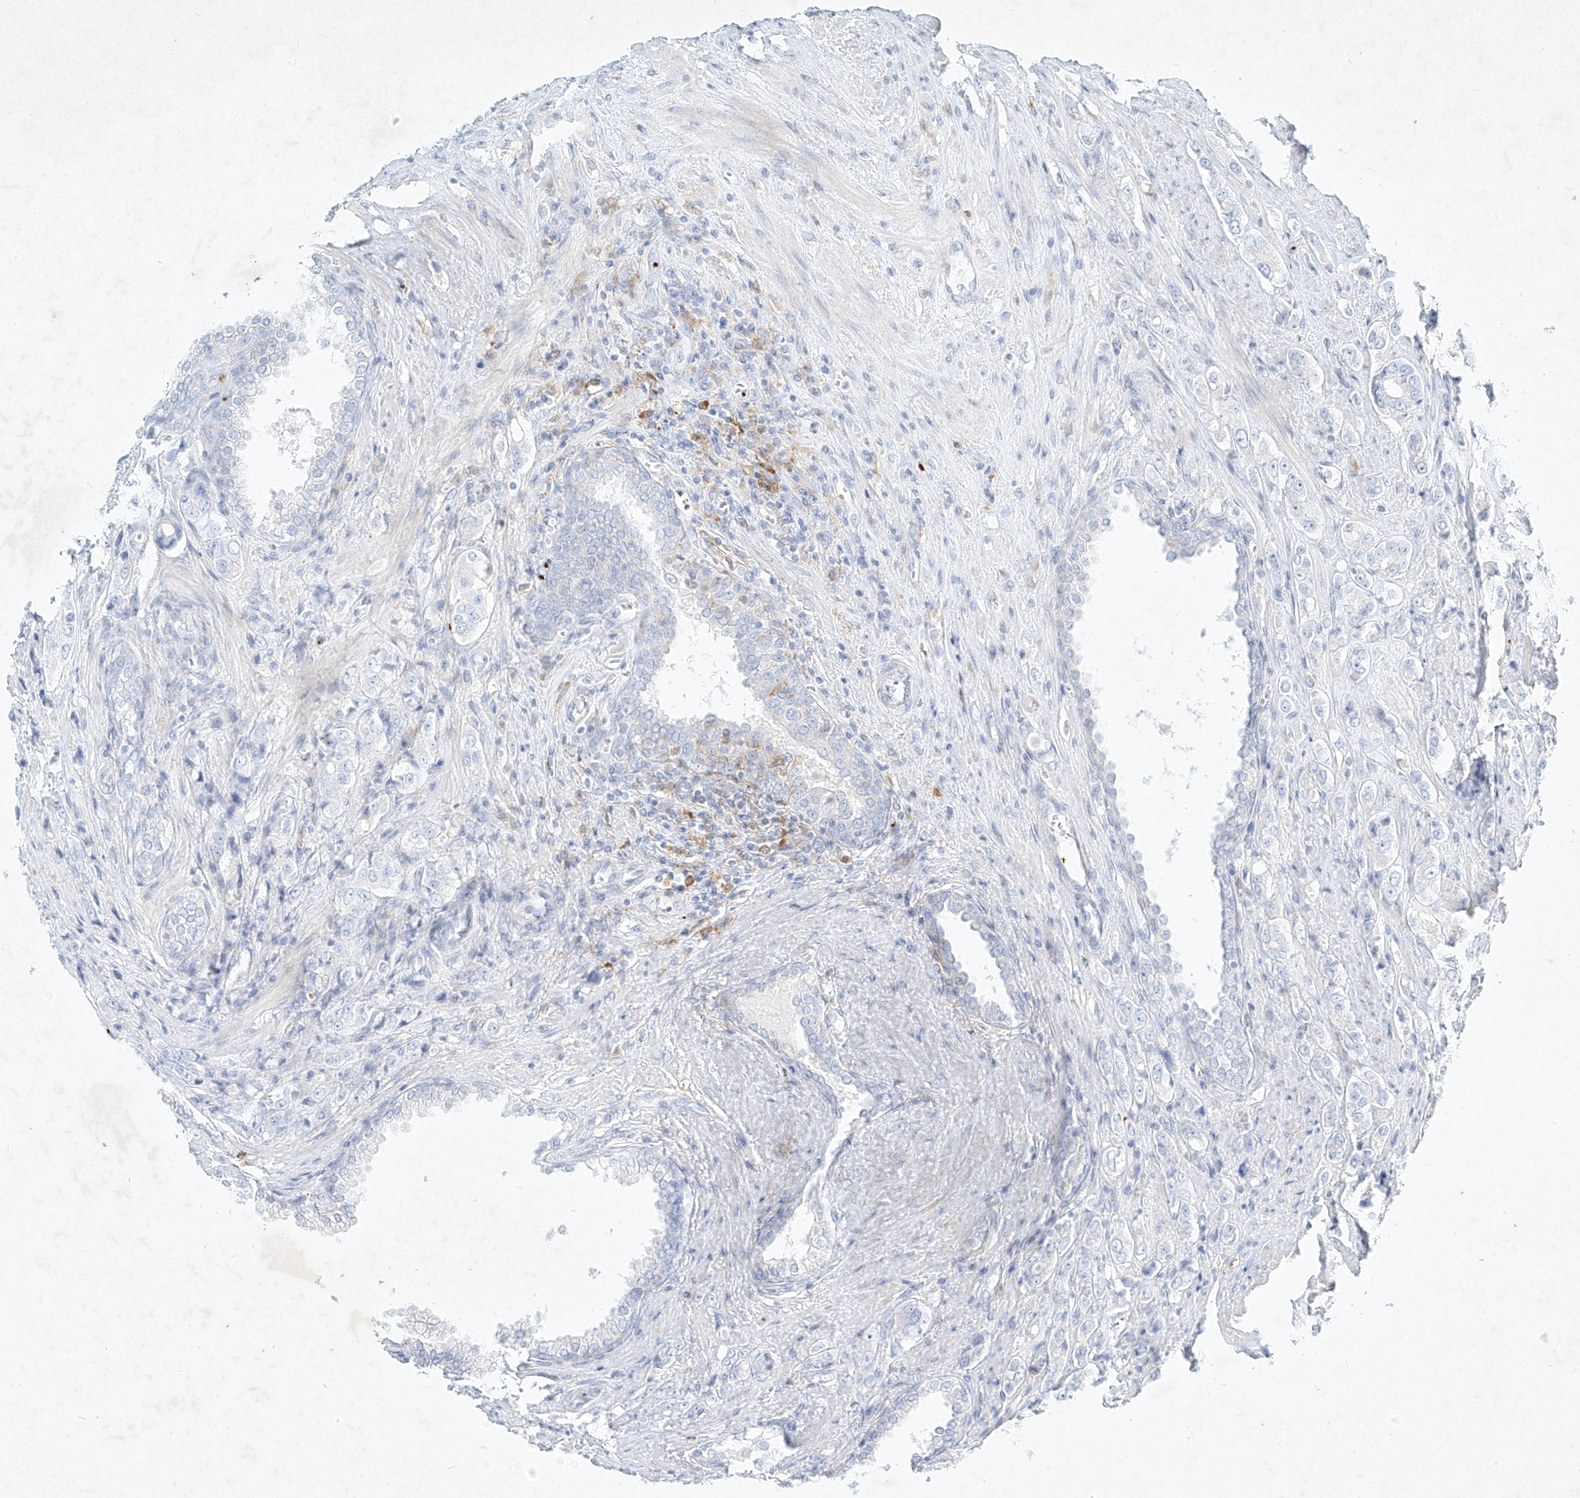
{"staining": {"intensity": "negative", "quantity": "none", "location": "none"}, "tissue": "prostate cancer", "cell_type": "Tumor cells", "image_type": "cancer", "snomed": [{"axis": "morphology", "description": "Adenocarcinoma, High grade"}, {"axis": "topography", "description": "Prostate"}], "caption": "Prostate cancer (adenocarcinoma (high-grade)) was stained to show a protein in brown. There is no significant positivity in tumor cells.", "gene": "PLEK", "patient": {"sex": "male", "age": 61}}